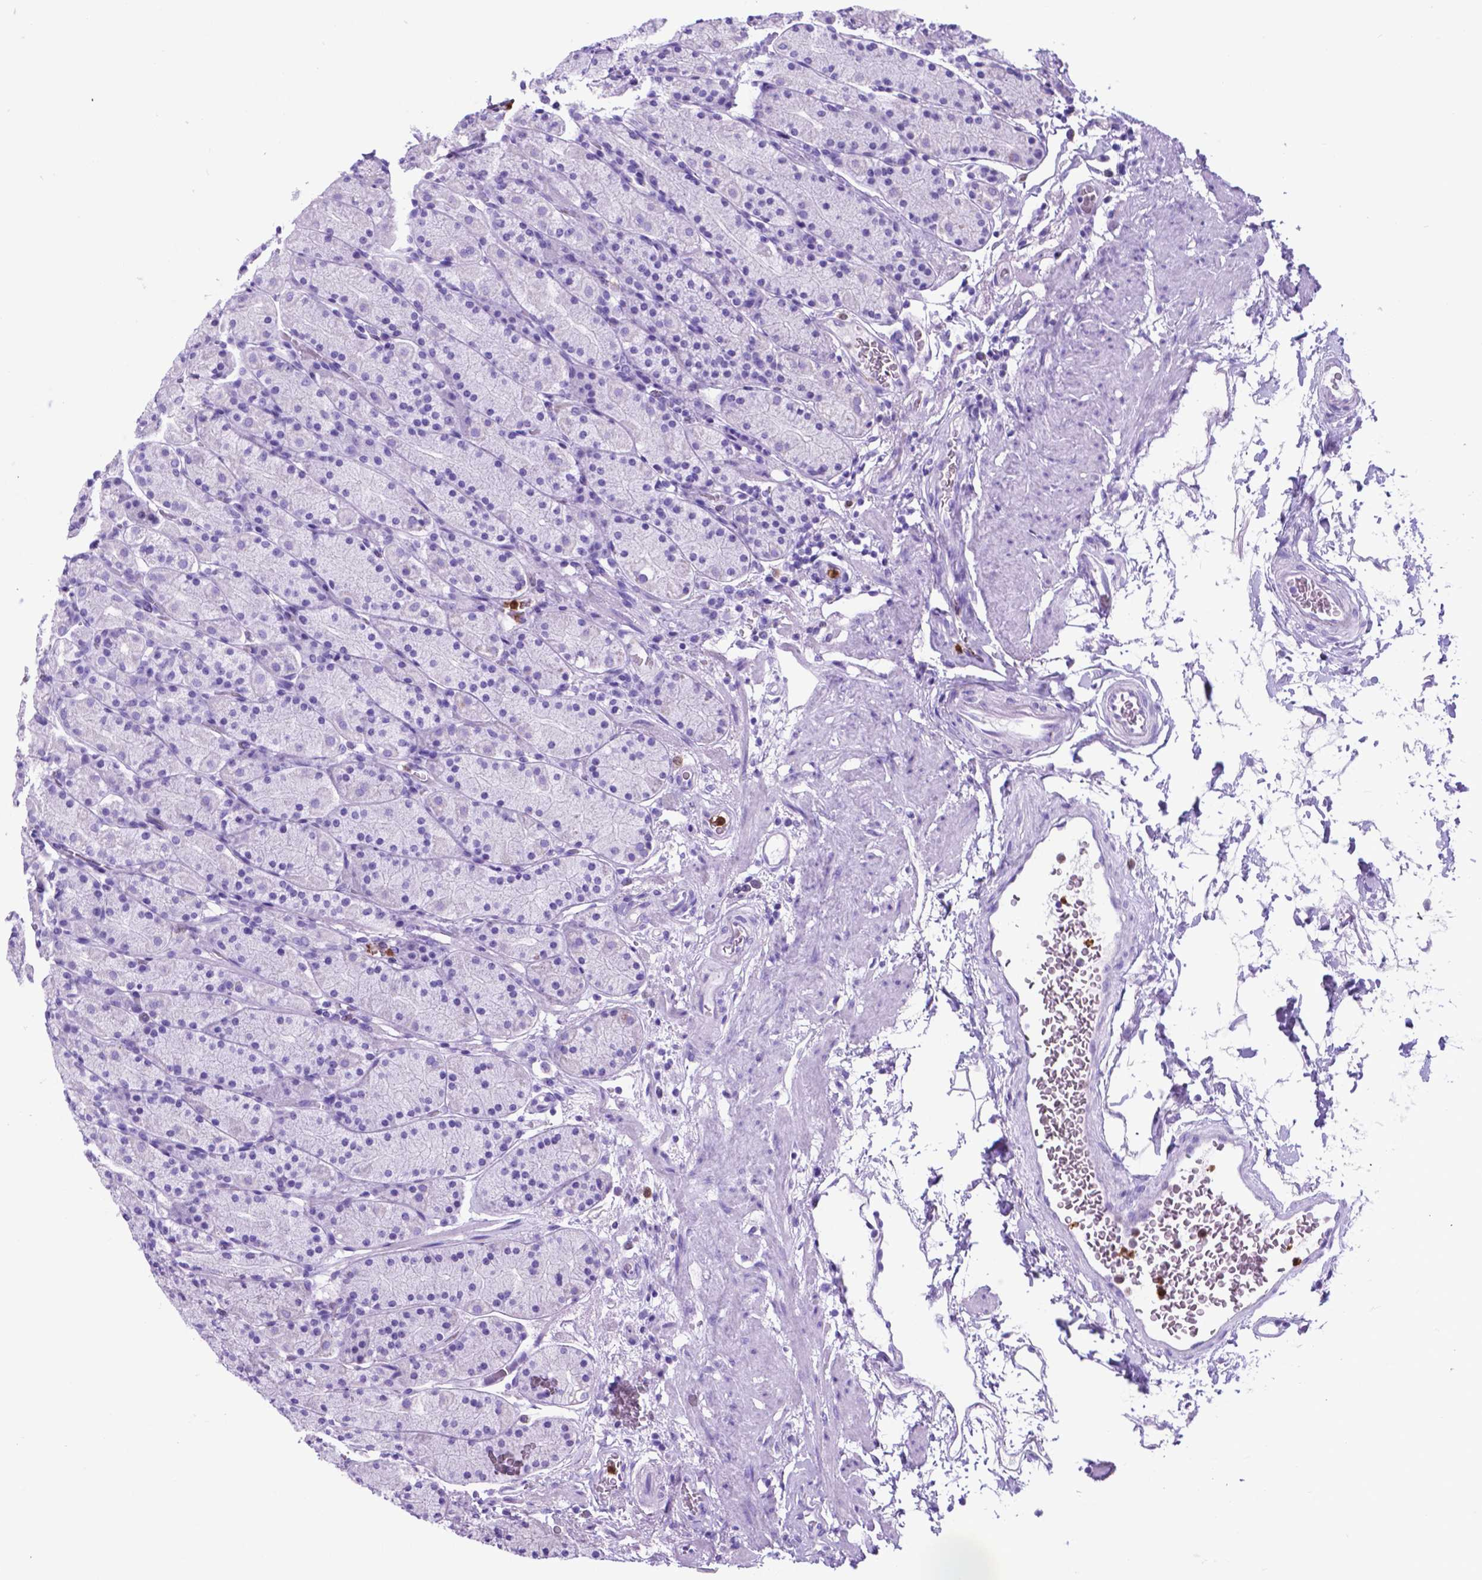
{"staining": {"intensity": "negative", "quantity": "none", "location": "none"}, "tissue": "stomach", "cell_type": "Glandular cells", "image_type": "normal", "snomed": [{"axis": "morphology", "description": "Normal tissue, NOS"}, {"axis": "topography", "description": "Stomach, upper"}, {"axis": "topography", "description": "Stomach"}], "caption": "This is an immunohistochemistry (IHC) micrograph of unremarkable stomach. There is no positivity in glandular cells.", "gene": "LZTR1", "patient": {"sex": "male", "age": 62}}